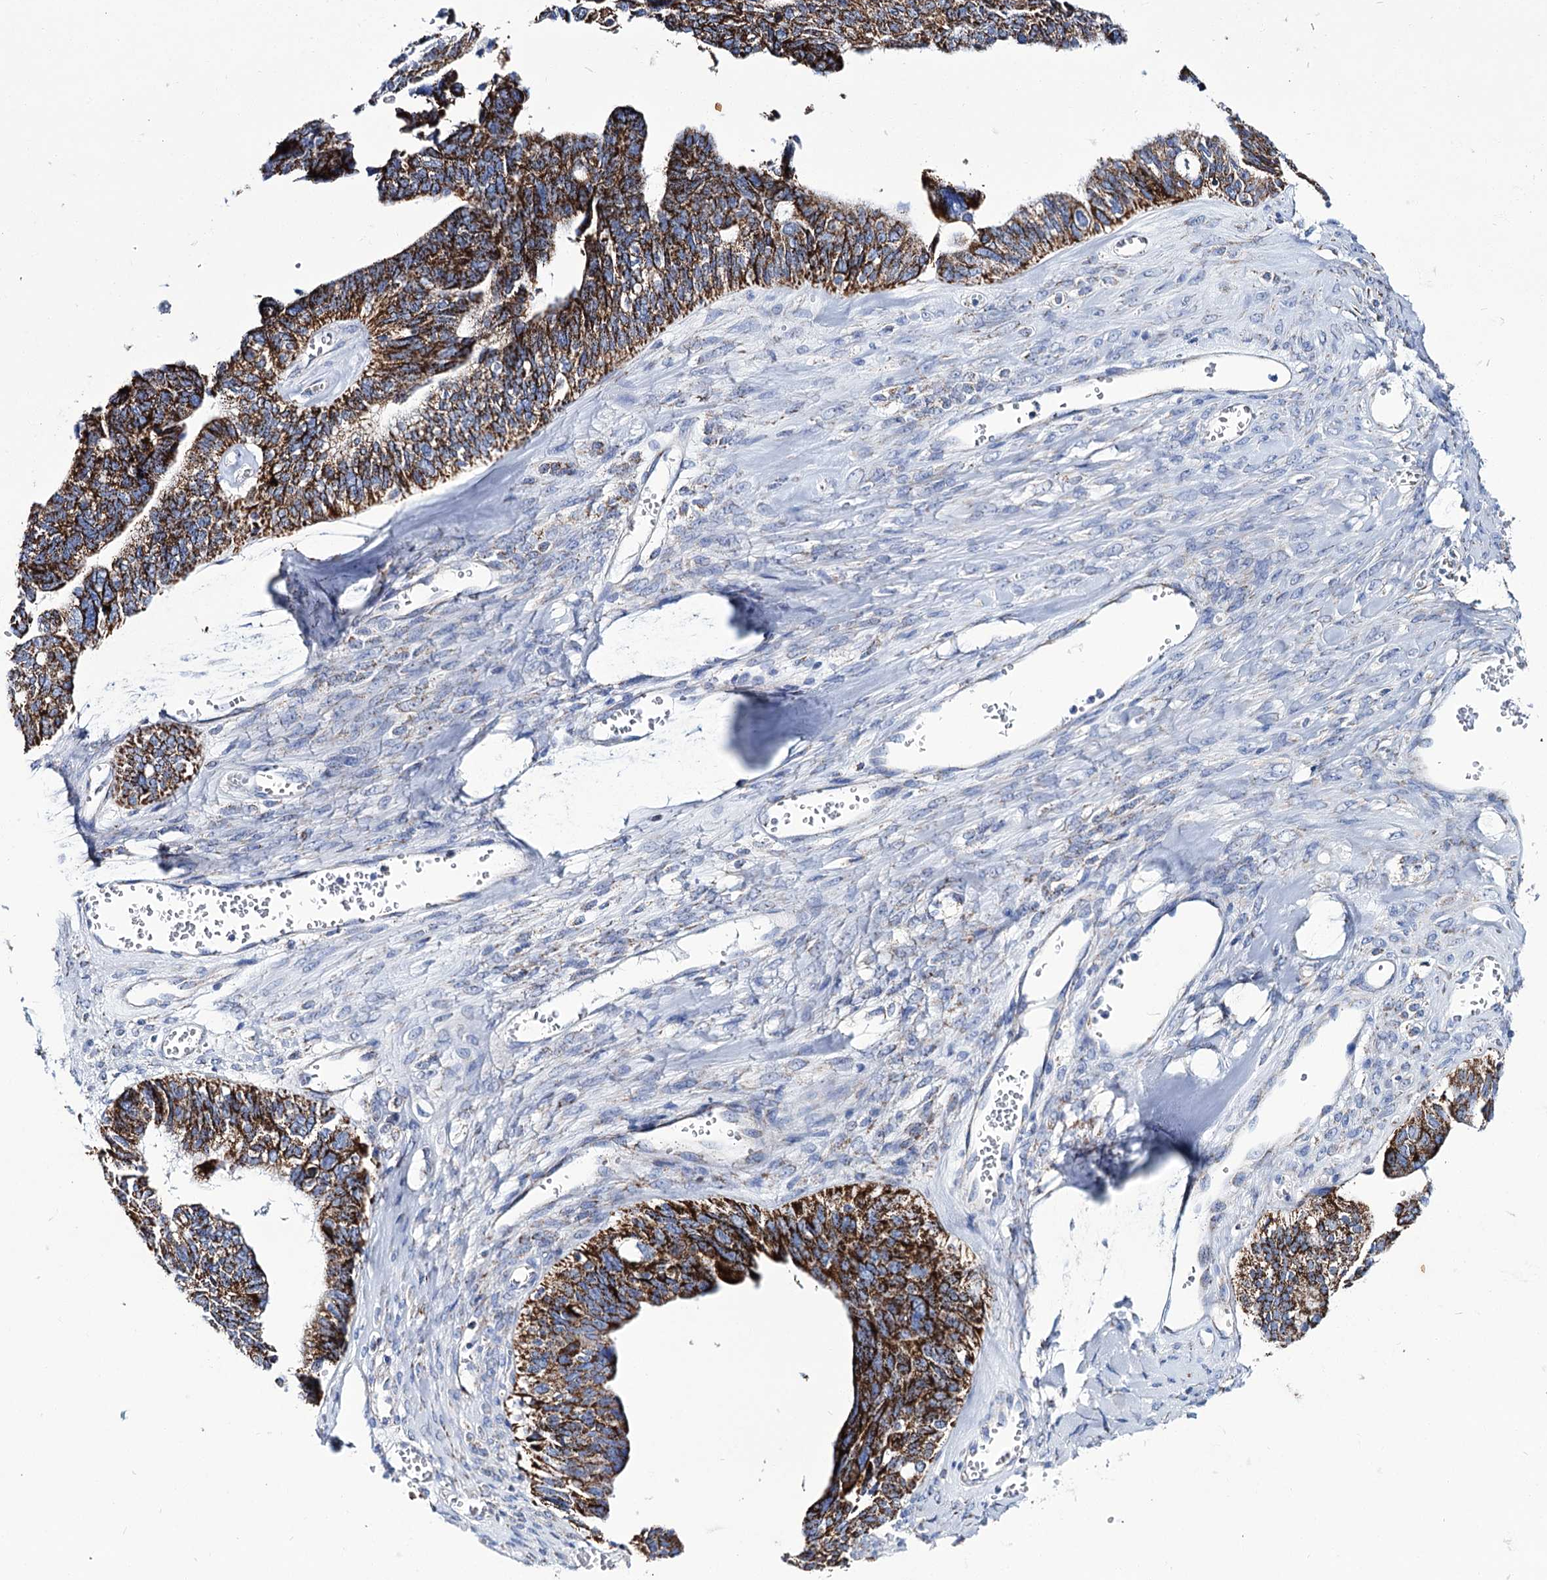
{"staining": {"intensity": "strong", "quantity": ">75%", "location": "cytoplasmic/membranous"}, "tissue": "ovarian cancer", "cell_type": "Tumor cells", "image_type": "cancer", "snomed": [{"axis": "morphology", "description": "Cystadenocarcinoma, serous, NOS"}, {"axis": "topography", "description": "Ovary"}], "caption": "A histopathology image showing strong cytoplasmic/membranous positivity in approximately >75% of tumor cells in ovarian cancer (serous cystadenocarcinoma), as visualized by brown immunohistochemical staining.", "gene": "UBASH3B", "patient": {"sex": "female", "age": 79}}